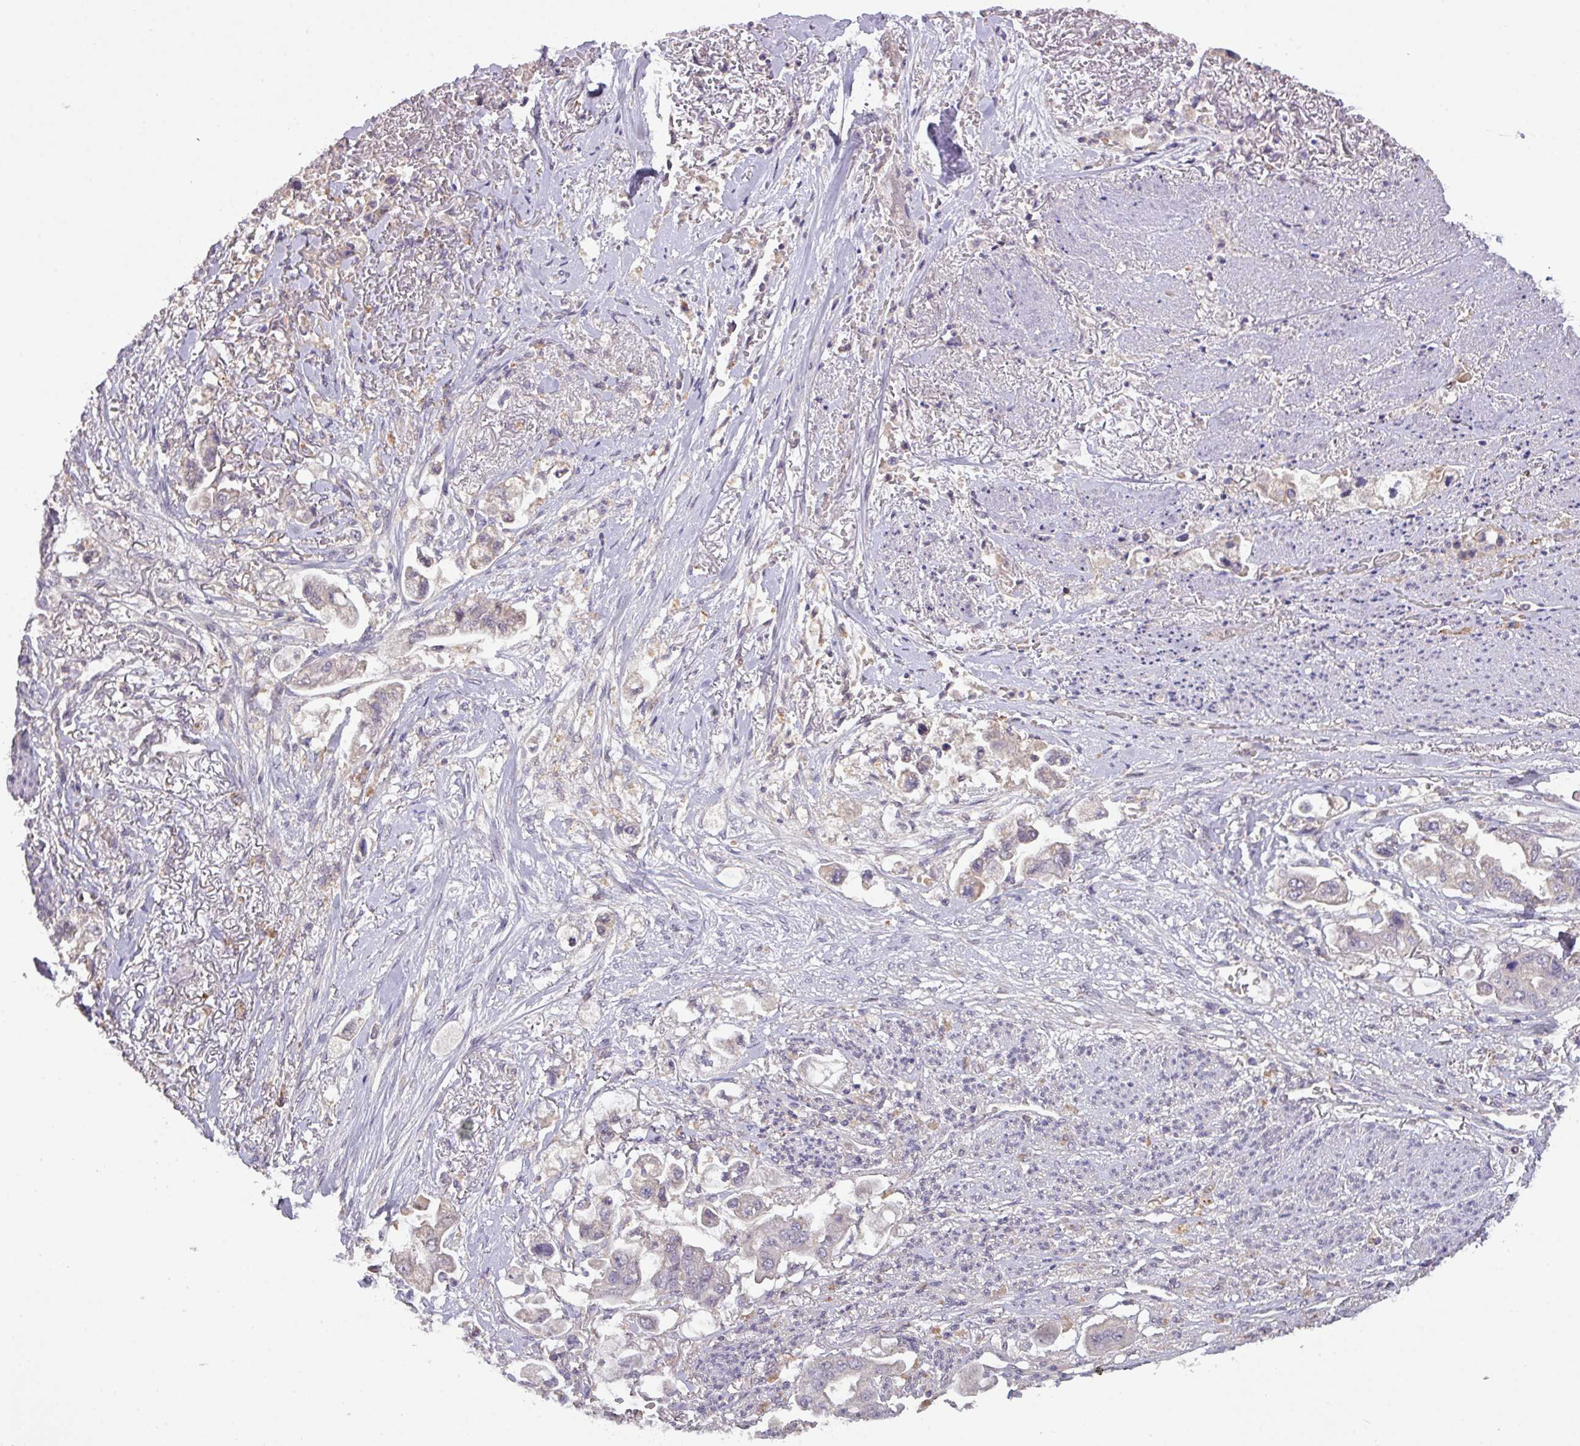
{"staining": {"intensity": "negative", "quantity": "none", "location": "none"}, "tissue": "stomach cancer", "cell_type": "Tumor cells", "image_type": "cancer", "snomed": [{"axis": "morphology", "description": "Adenocarcinoma, NOS"}, {"axis": "topography", "description": "Stomach"}], "caption": "High power microscopy photomicrograph of an IHC image of stomach cancer, revealing no significant expression in tumor cells.", "gene": "PRADC1", "patient": {"sex": "male", "age": 62}}